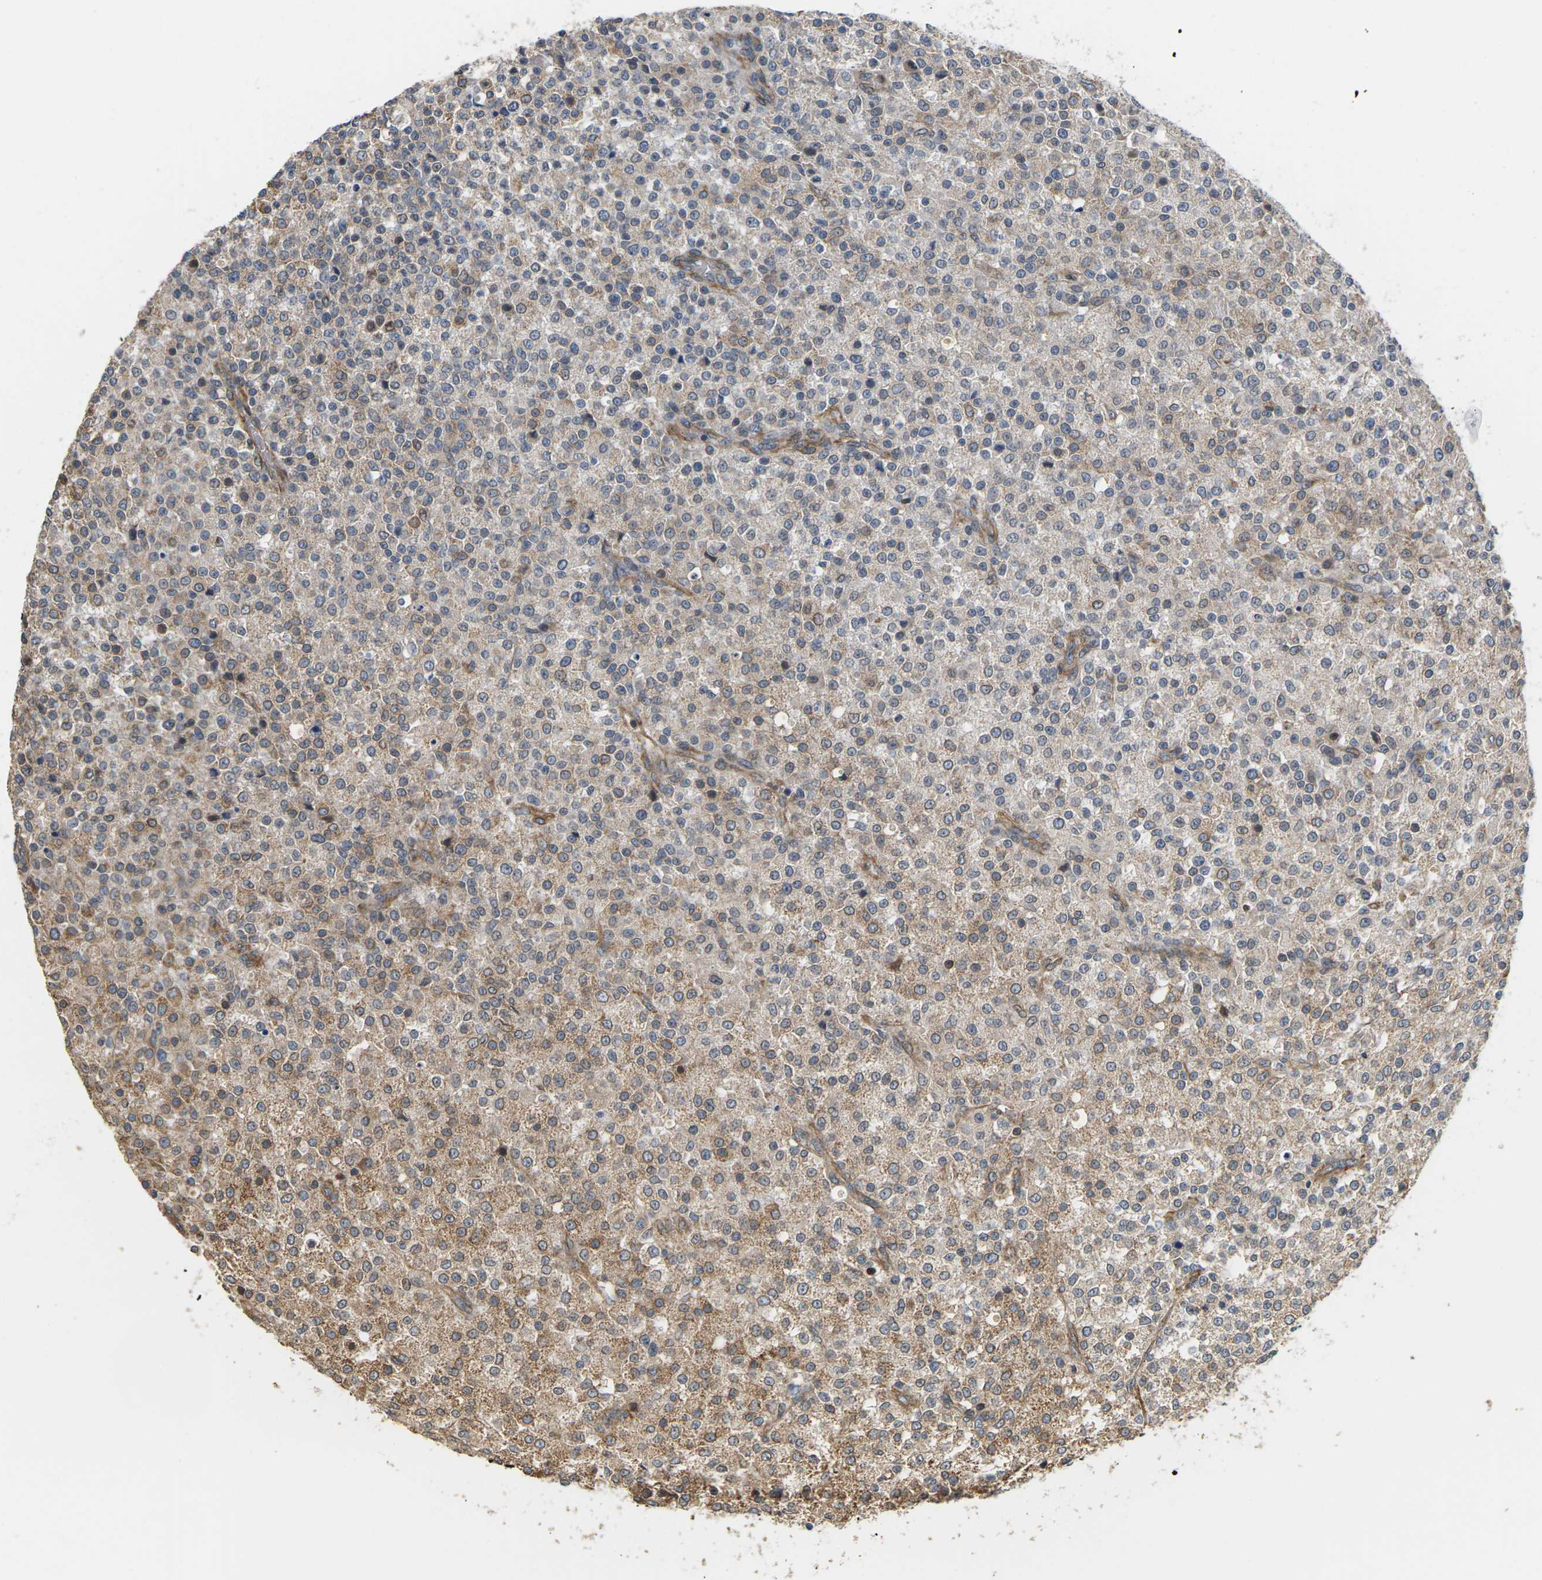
{"staining": {"intensity": "moderate", "quantity": "<25%", "location": "cytoplasmic/membranous"}, "tissue": "testis cancer", "cell_type": "Tumor cells", "image_type": "cancer", "snomed": [{"axis": "morphology", "description": "Seminoma, NOS"}, {"axis": "topography", "description": "Testis"}], "caption": "This photomicrograph demonstrates immunohistochemistry staining of testis cancer, with low moderate cytoplasmic/membranous expression in about <25% of tumor cells.", "gene": "PCDHB4", "patient": {"sex": "male", "age": 59}}